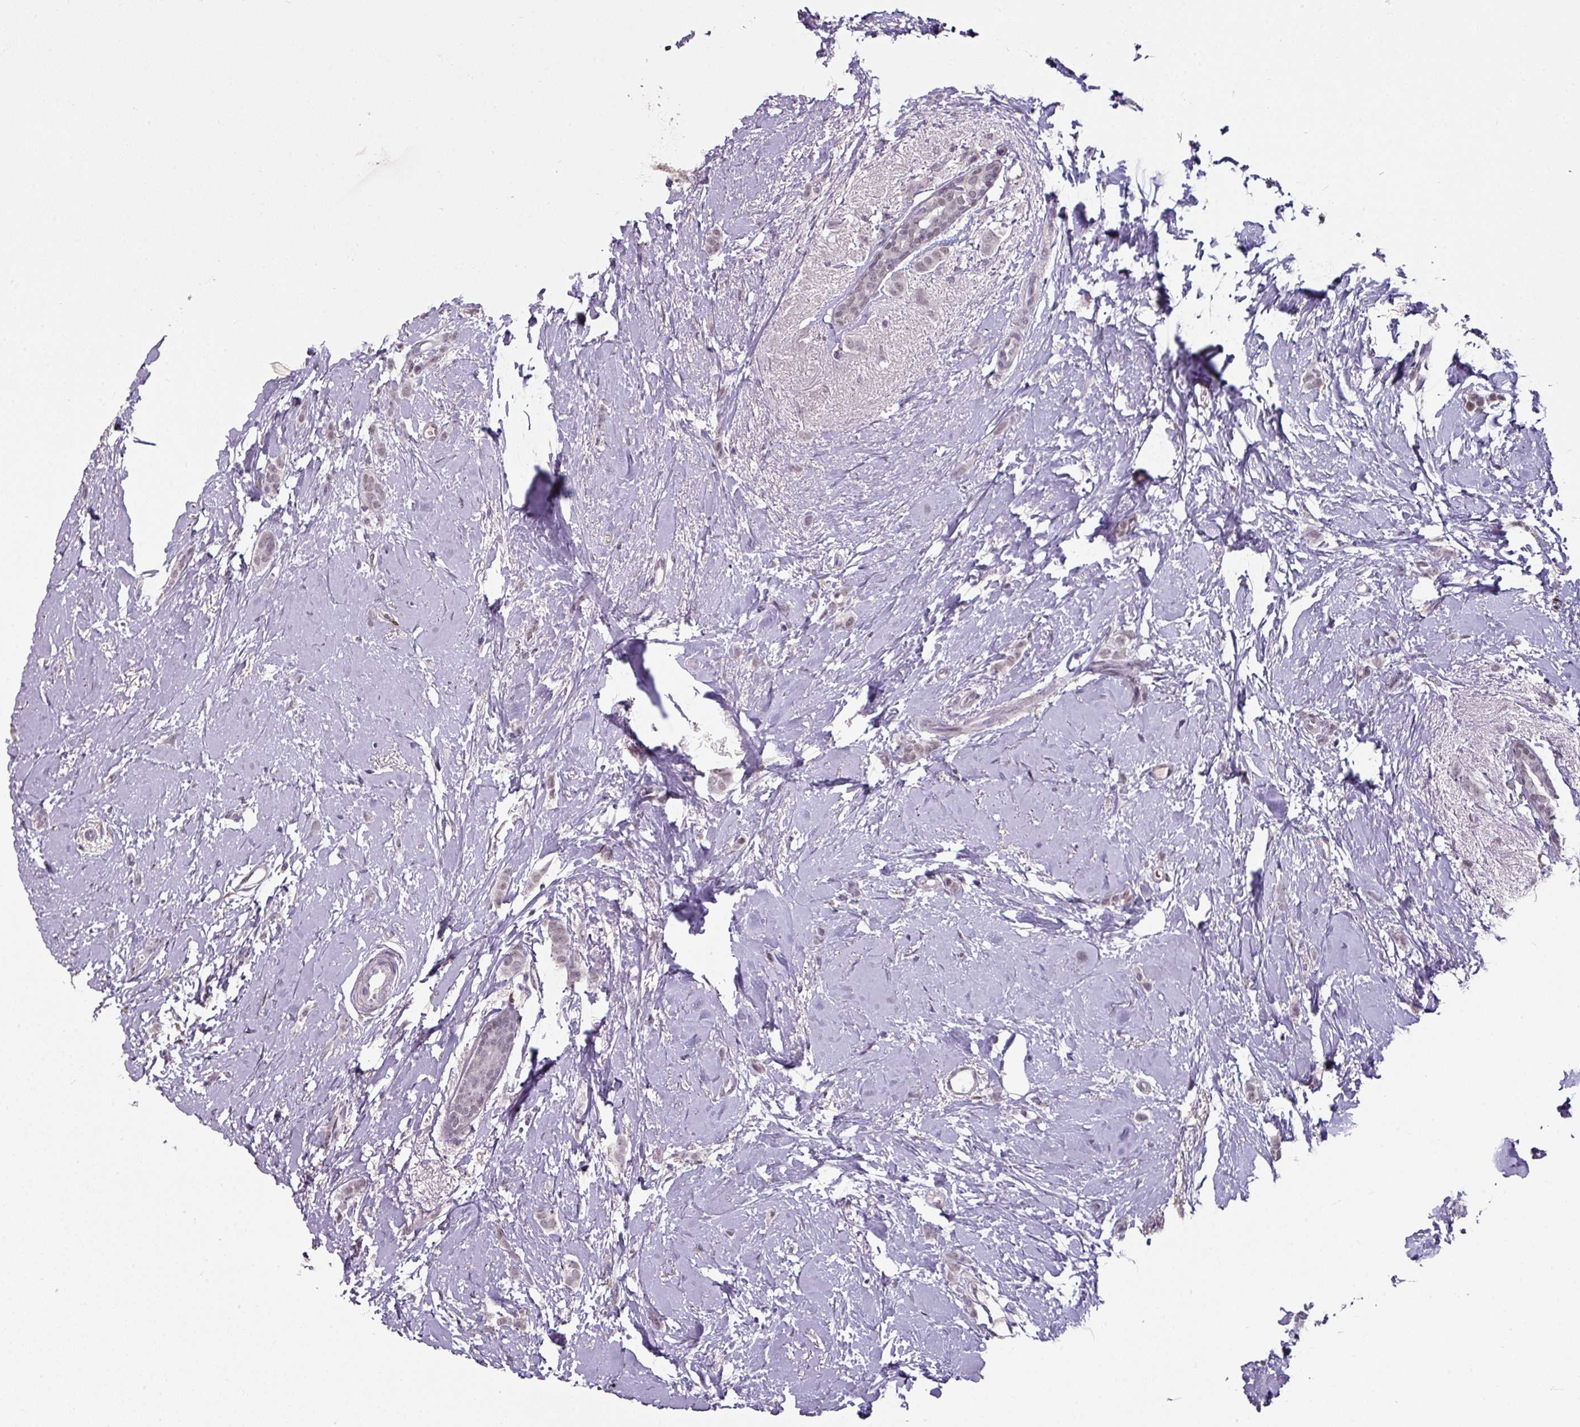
{"staining": {"intensity": "weak", "quantity": ">75%", "location": "nuclear"}, "tissue": "breast cancer", "cell_type": "Tumor cells", "image_type": "cancer", "snomed": [{"axis": "morphology", "description": "Duct carcinoma"}, {"axis": "topography", "description": "Breast"}], "caption": "Protein analysis of breast cancer (invasive ductal carcinoma) tissue reveals weak nuclear staining in approximately >75% of tumor cells.", "gene": "ELK1", "patient": {"sex": "female", "age": 72}}